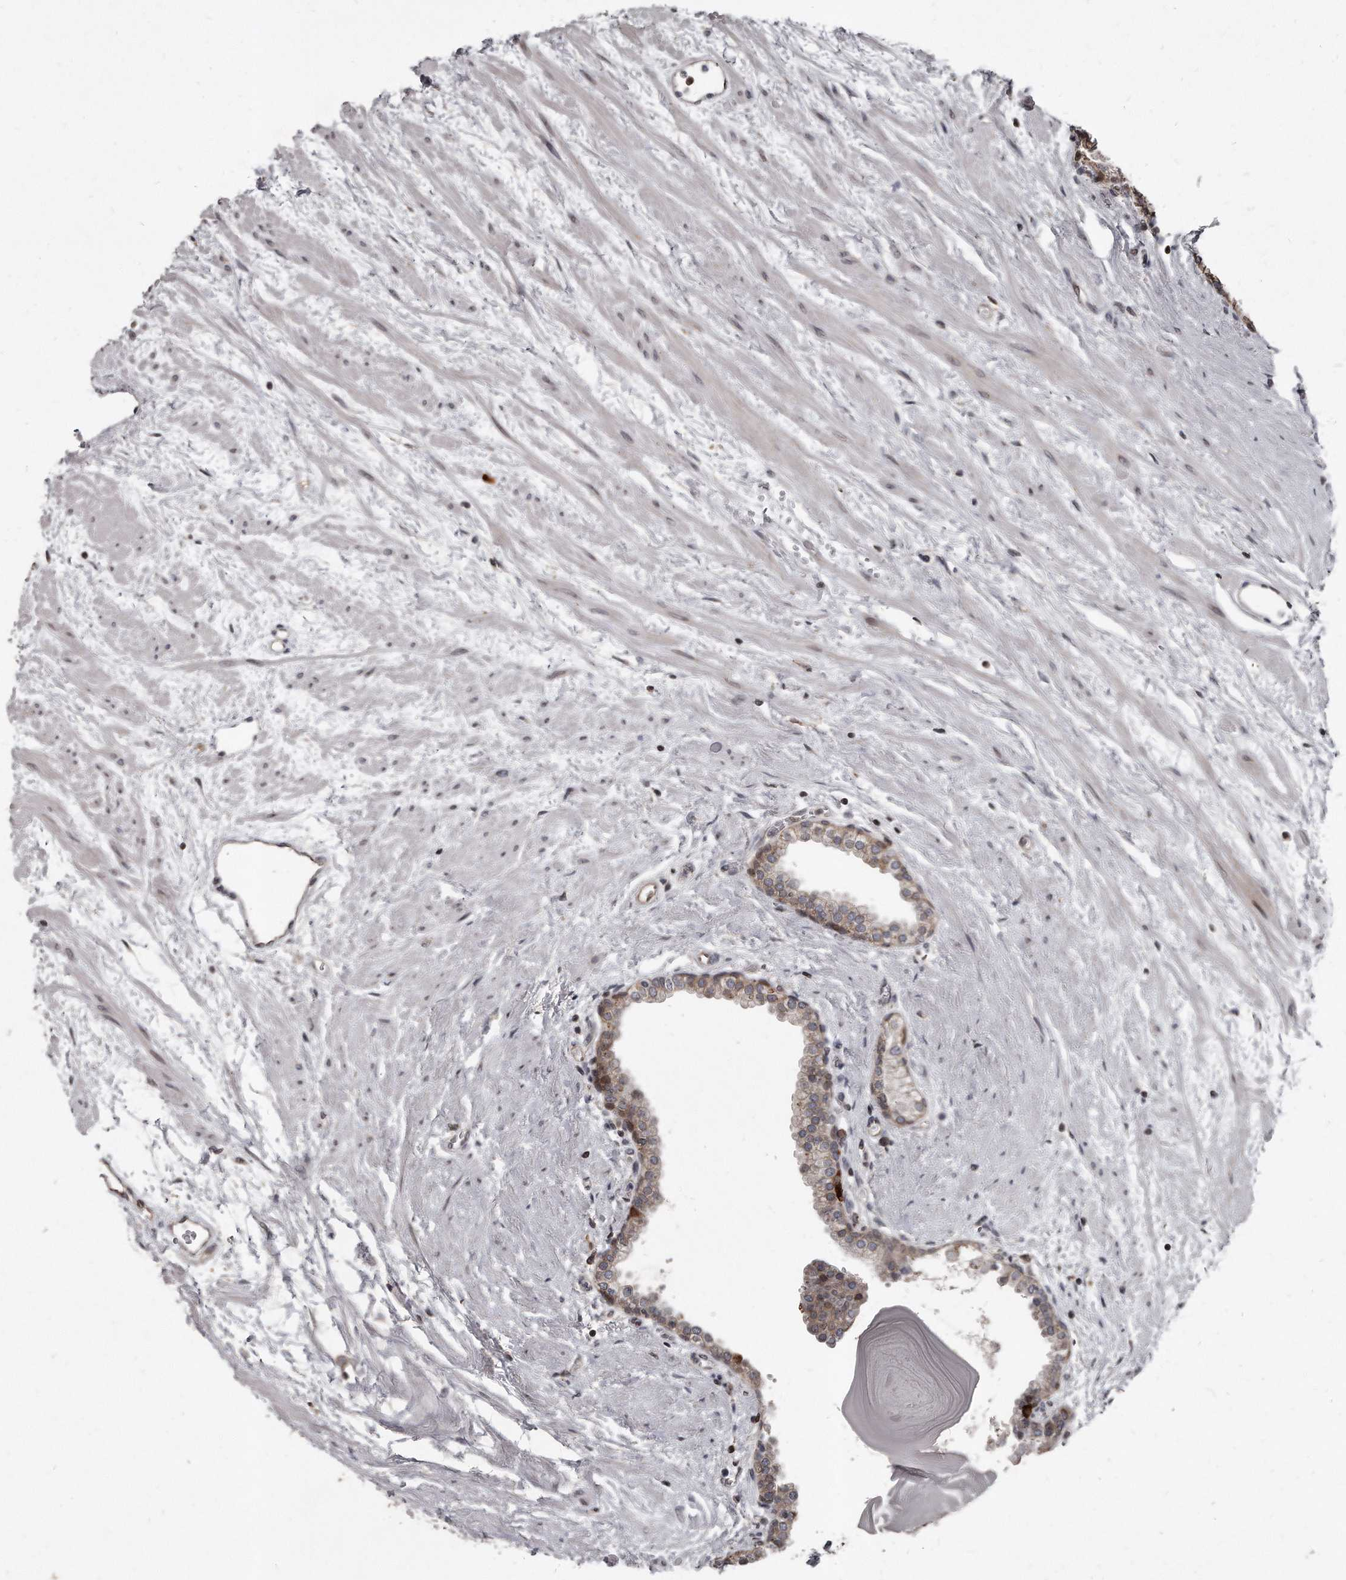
{"staining": {"intensity": "weak", "quantity": "<25%", "location": "cytoplasmic/membranous,nuclear"}, "tissue": "prostate", "cell_type": "Glandular cells", "image_type": "normal", "snomed": [{"axis": "morphology", "description": "Normal tissue, NOS"}, {"axis": "topography", "description": "Prostate"}], "caption": "This is an immunohistochemistry micrograph of normal prostate. There is no staining in glandular cells.", "gene": "GCH1", "patient": {"sex": "male", "age": 48}}